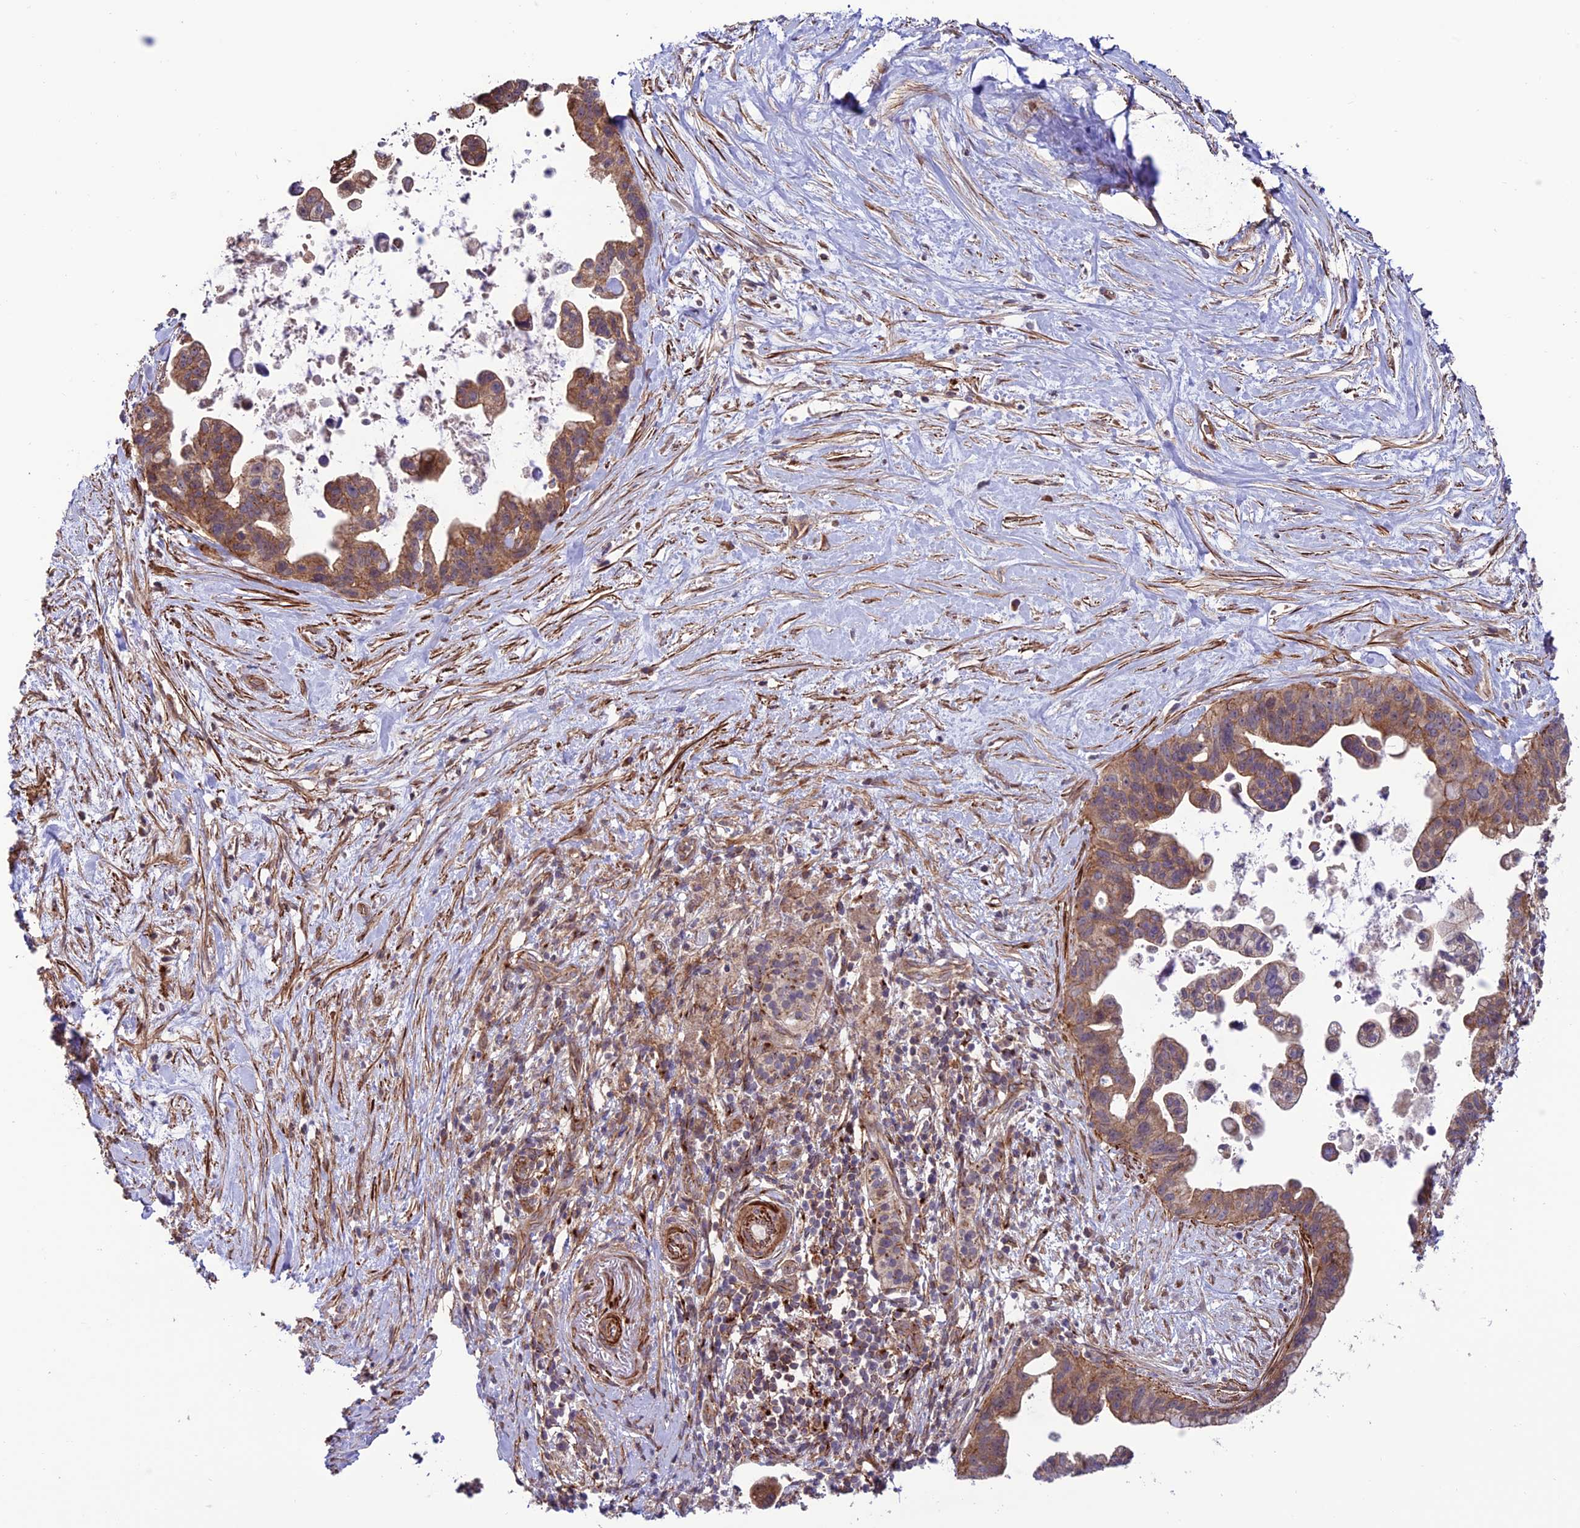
{"staining": {"intensity": "moderate", "quantity": ">75%", "location": "cytoplasmic/membranous"}, "tissue": "pancreatic cancer", "cell_type": "Tumor cells", "image_type": "cancer", "snomed": [{"axis": "morphology", "description": "Adenocarcinoma, NOS"}, {"axis": "topography", "description": "Pancreas"}], "caption": "Adenocarcinoma (pancreatic) was stained to show a protein in brown. There is medium levels of moderate cytoplasmic/membranous staining in about >75% of tumor cells.", "gene": "TNIP3", "patient": {"sex": "female", "age": 83}}